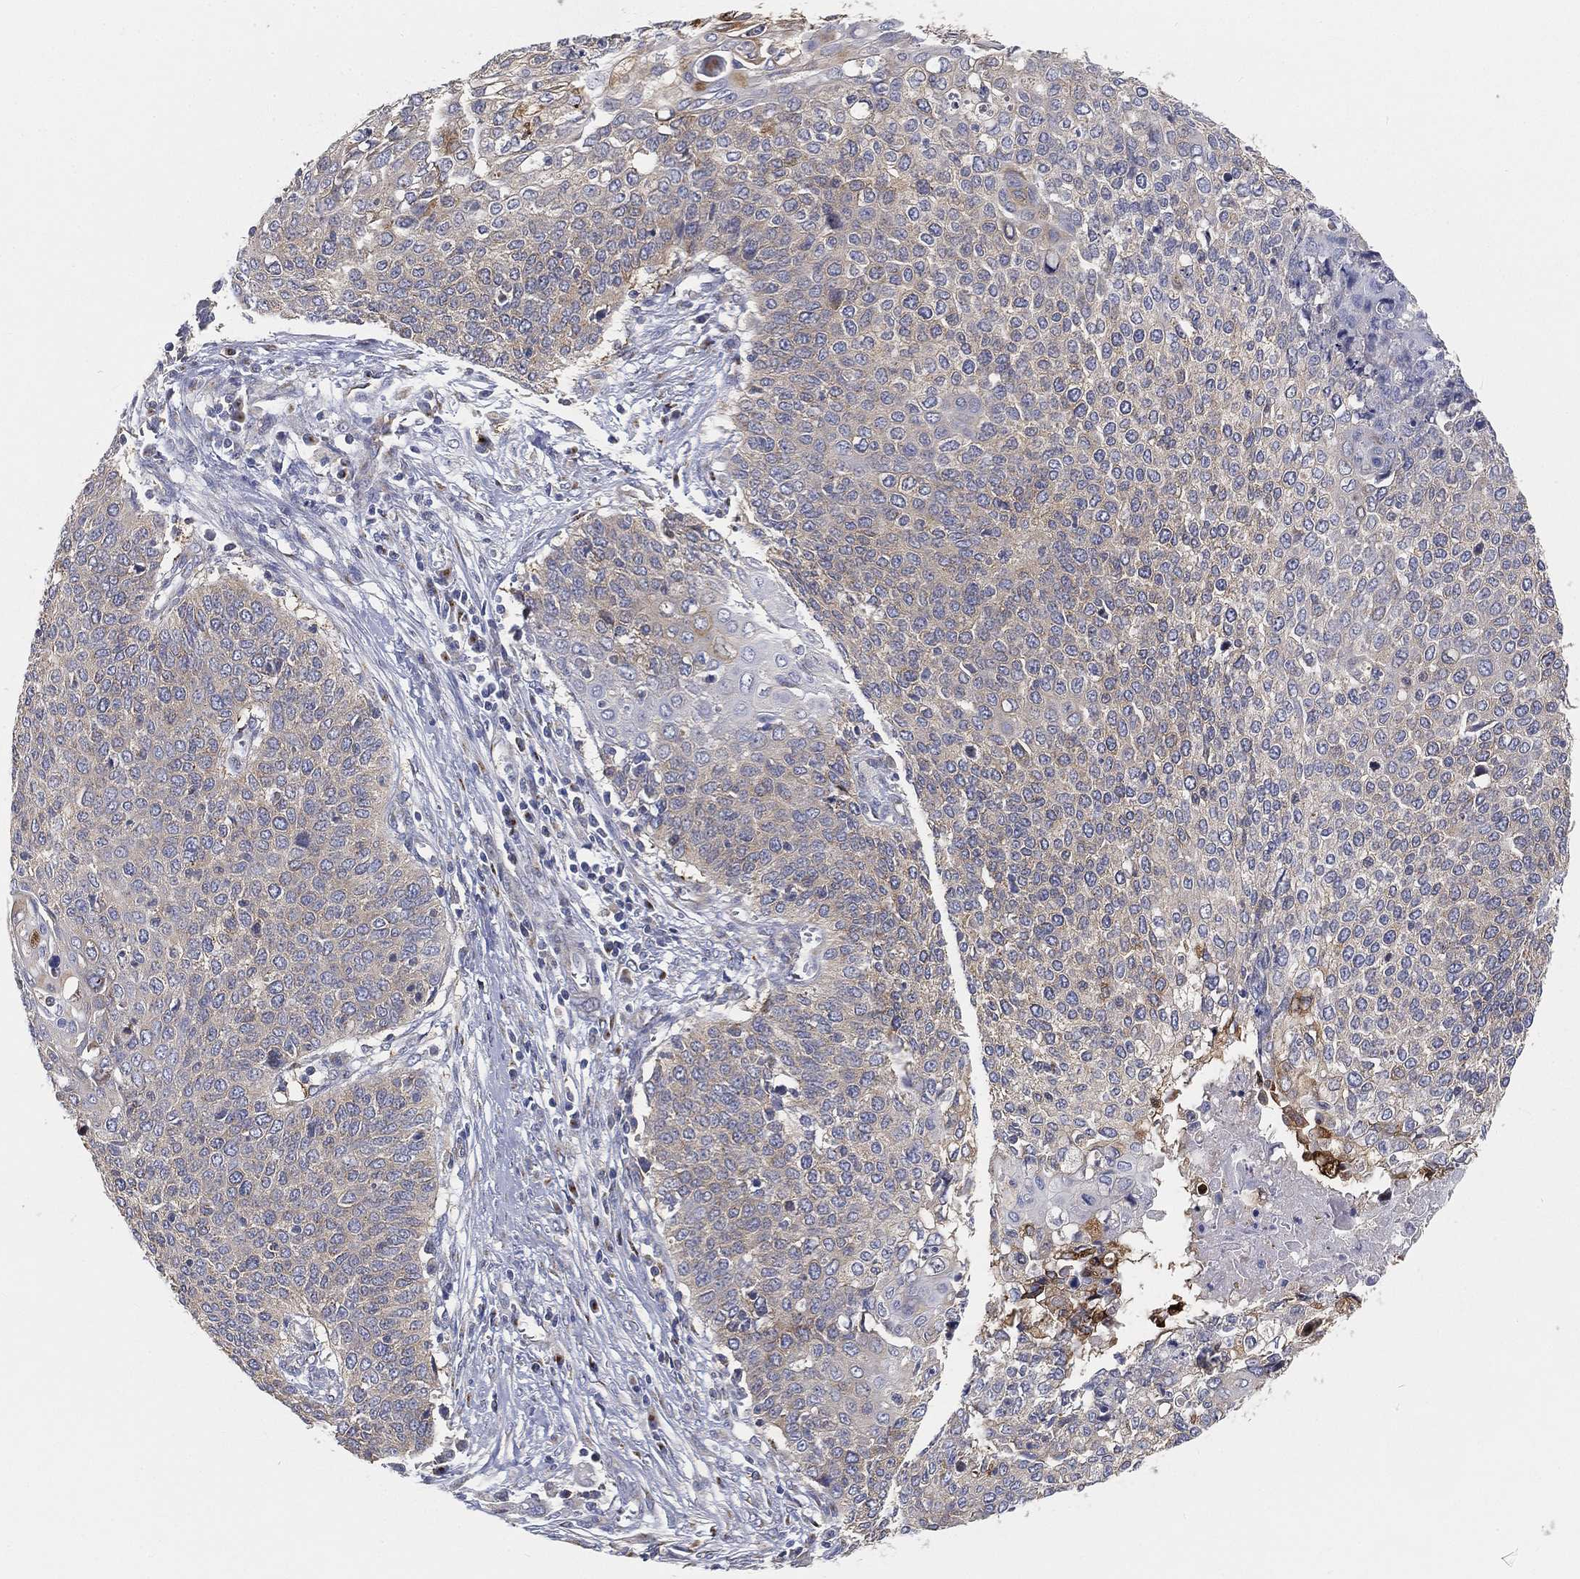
{"staining": {"intensity": "strong", "quantity": "<25%", "location": "cytoplasmic/membranous"}, "tissue": "cervical cancer", "cell_type": "Tumor cells", "image_type": "cancer", "snomed": [{"axis": "morphology", "description": "Squamous cell carcinoma, NOS"}, {"axis": "topography", "description": "Cervix"}], "caption": "IHC of cervical cancer (squamous cell carcinoma) displays medium levels of strong cytoplasmic/membranous positivity in approximately <25% of tumor cells.", "gene": "TMEM25", "patient": {"sex": "female", "age": 39}}